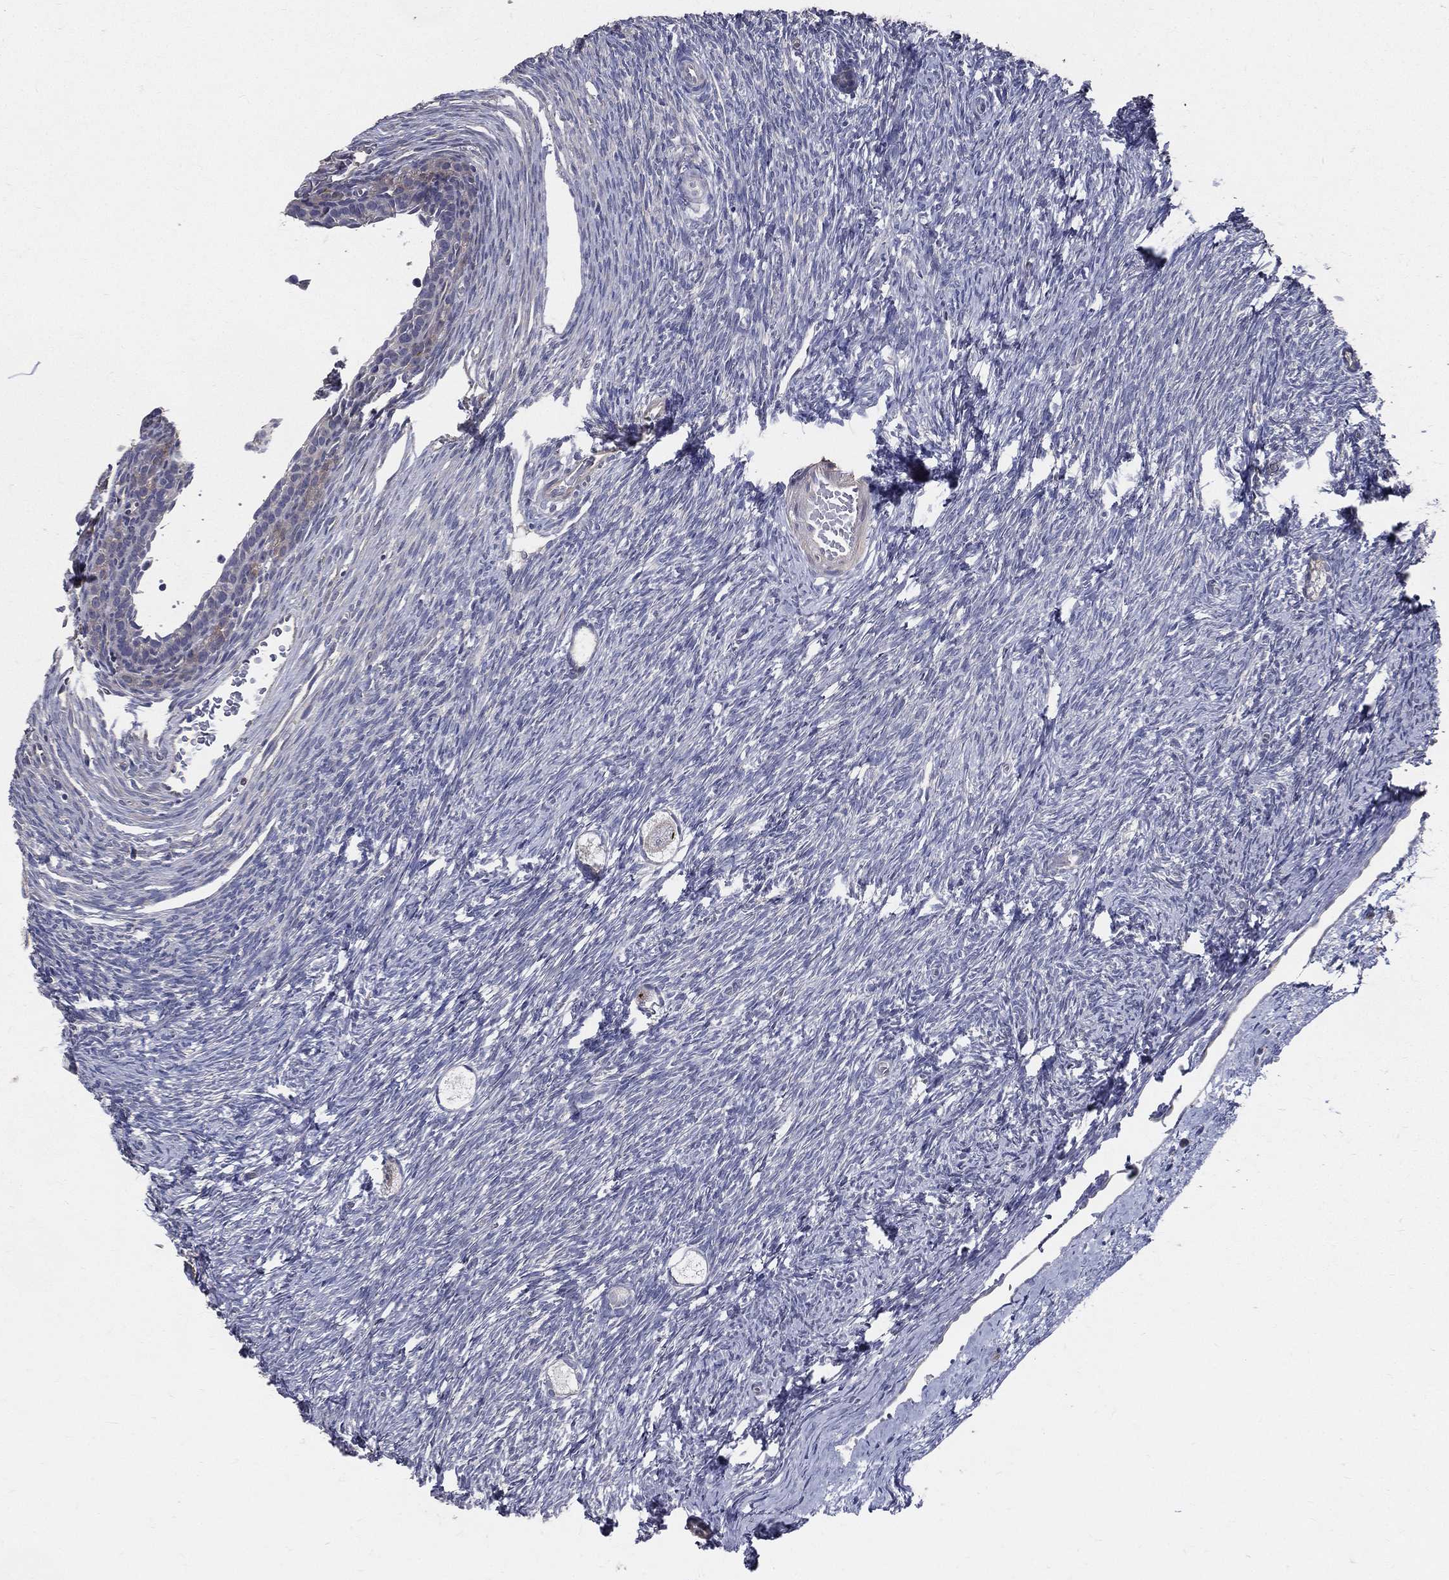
{"staining": {"intensity": "negative", "quantity": "none", "location": "none"}, "tissue": "ovary", "cell_type": "Follicle cells", "image_type": "normal", "snomed": [{"axis": "morphology", "description": "Normal tissue, NOS"}, {"axis": "topography", "description": "Ovary"}], "caption": "Human ovary stained for a protein using immunohistochemistry demonstrates no positivity in follicle cells.", "gene": "SERPINB2", "patient": {"sex": "female", "age": 27}}